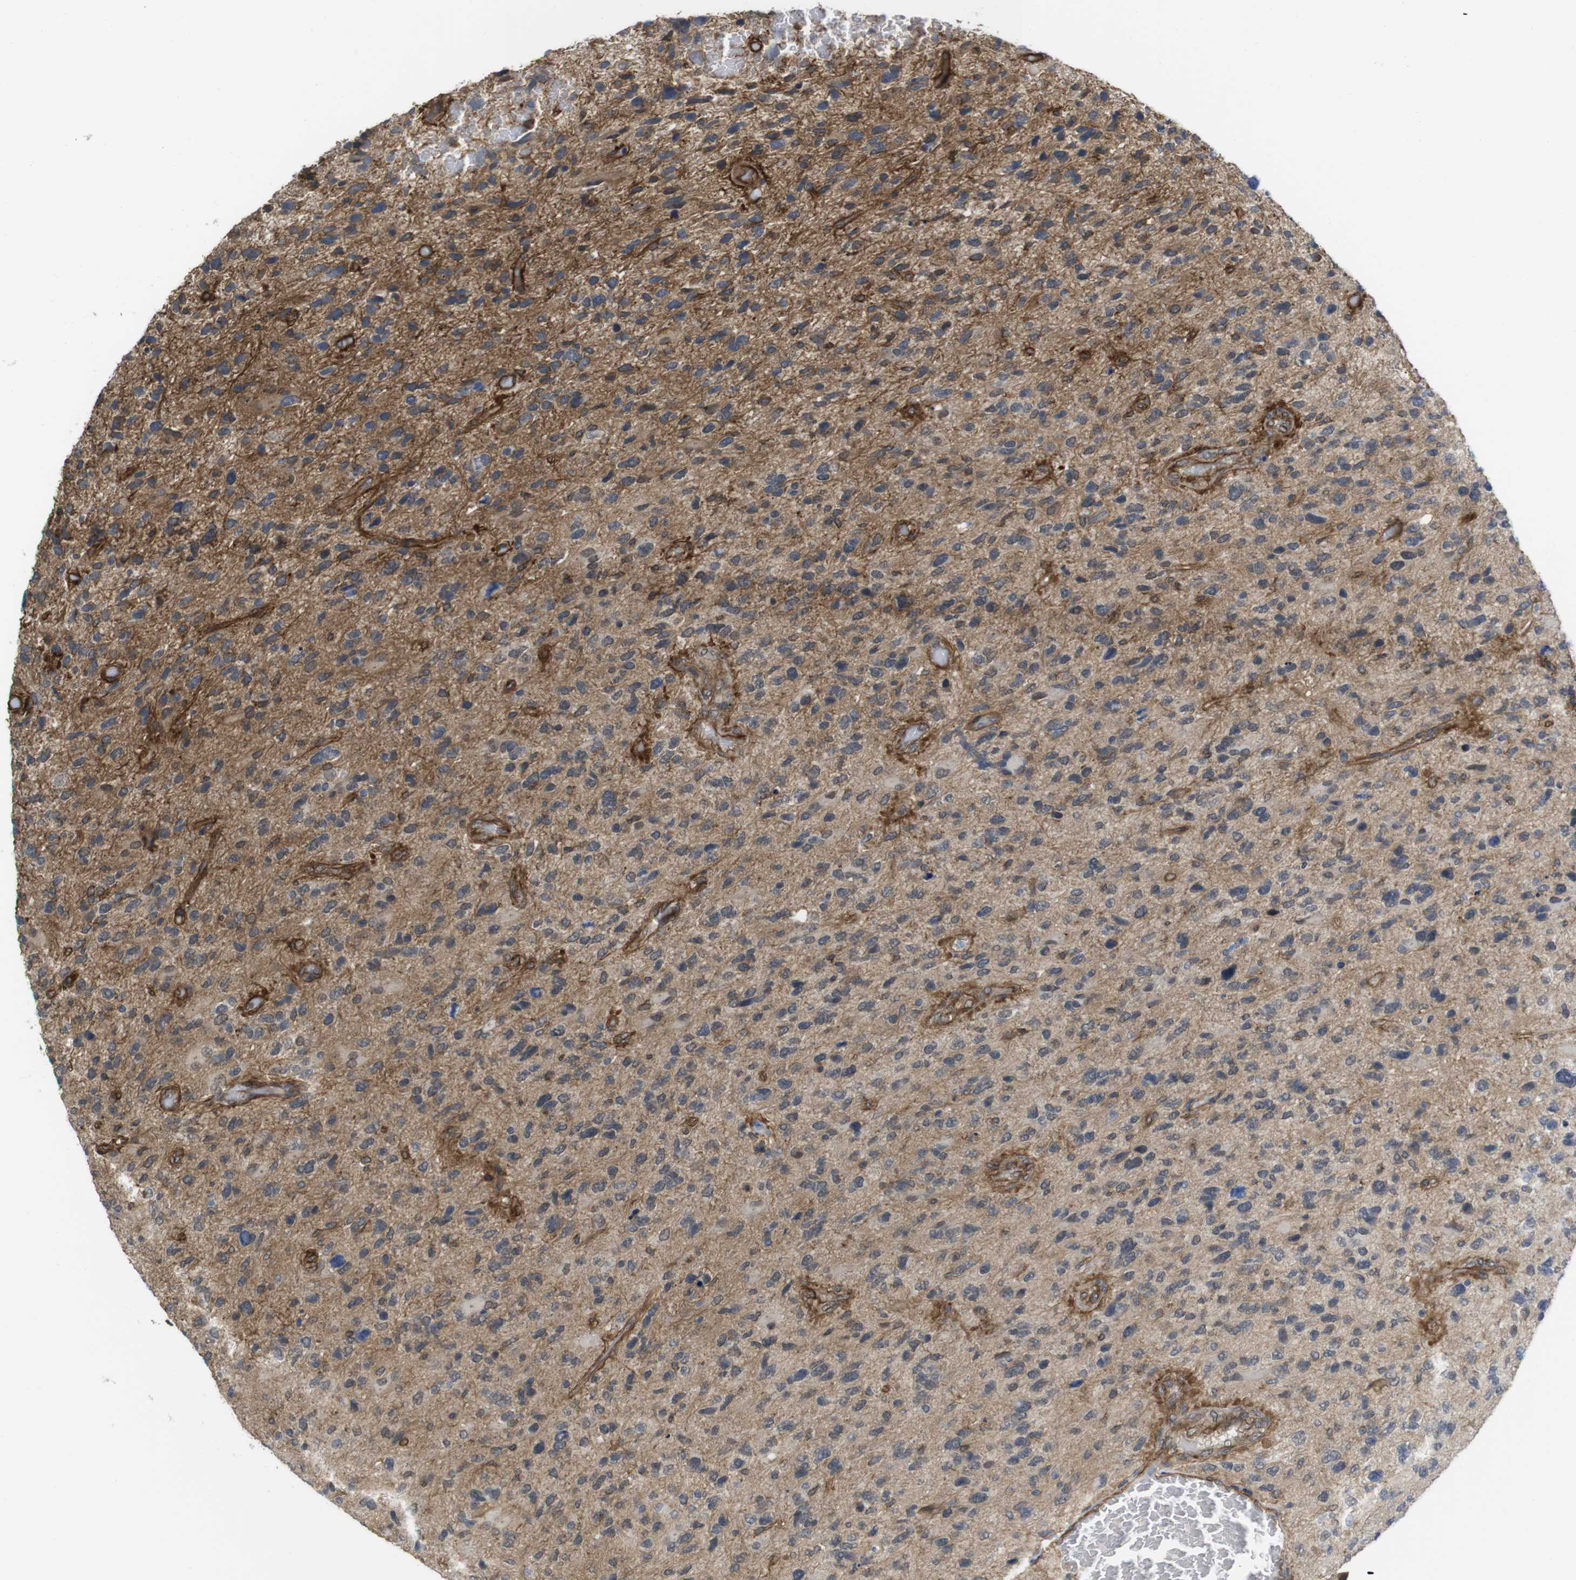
{"staining": {"intensity": "moderate", "quantity": "<25%", "location": "cytoplasmic/membranous"}, "tissue": "glioma", "cell_type": "Tumor cells", "image_type": "cancer", "snomed": [{"axis": "morphology", "description": "Glioma, malignant, High grade"}, {"axis": "topography", "description": "Brain"}], "caption": "The immunohistochemical stain labels moderate cytoplasmic/membranous staining in tumor cells of malignant glioma (high-grade) tissue.", "gene": "ZDHHC5", "patient": {"sex": "female", "age": 58}}